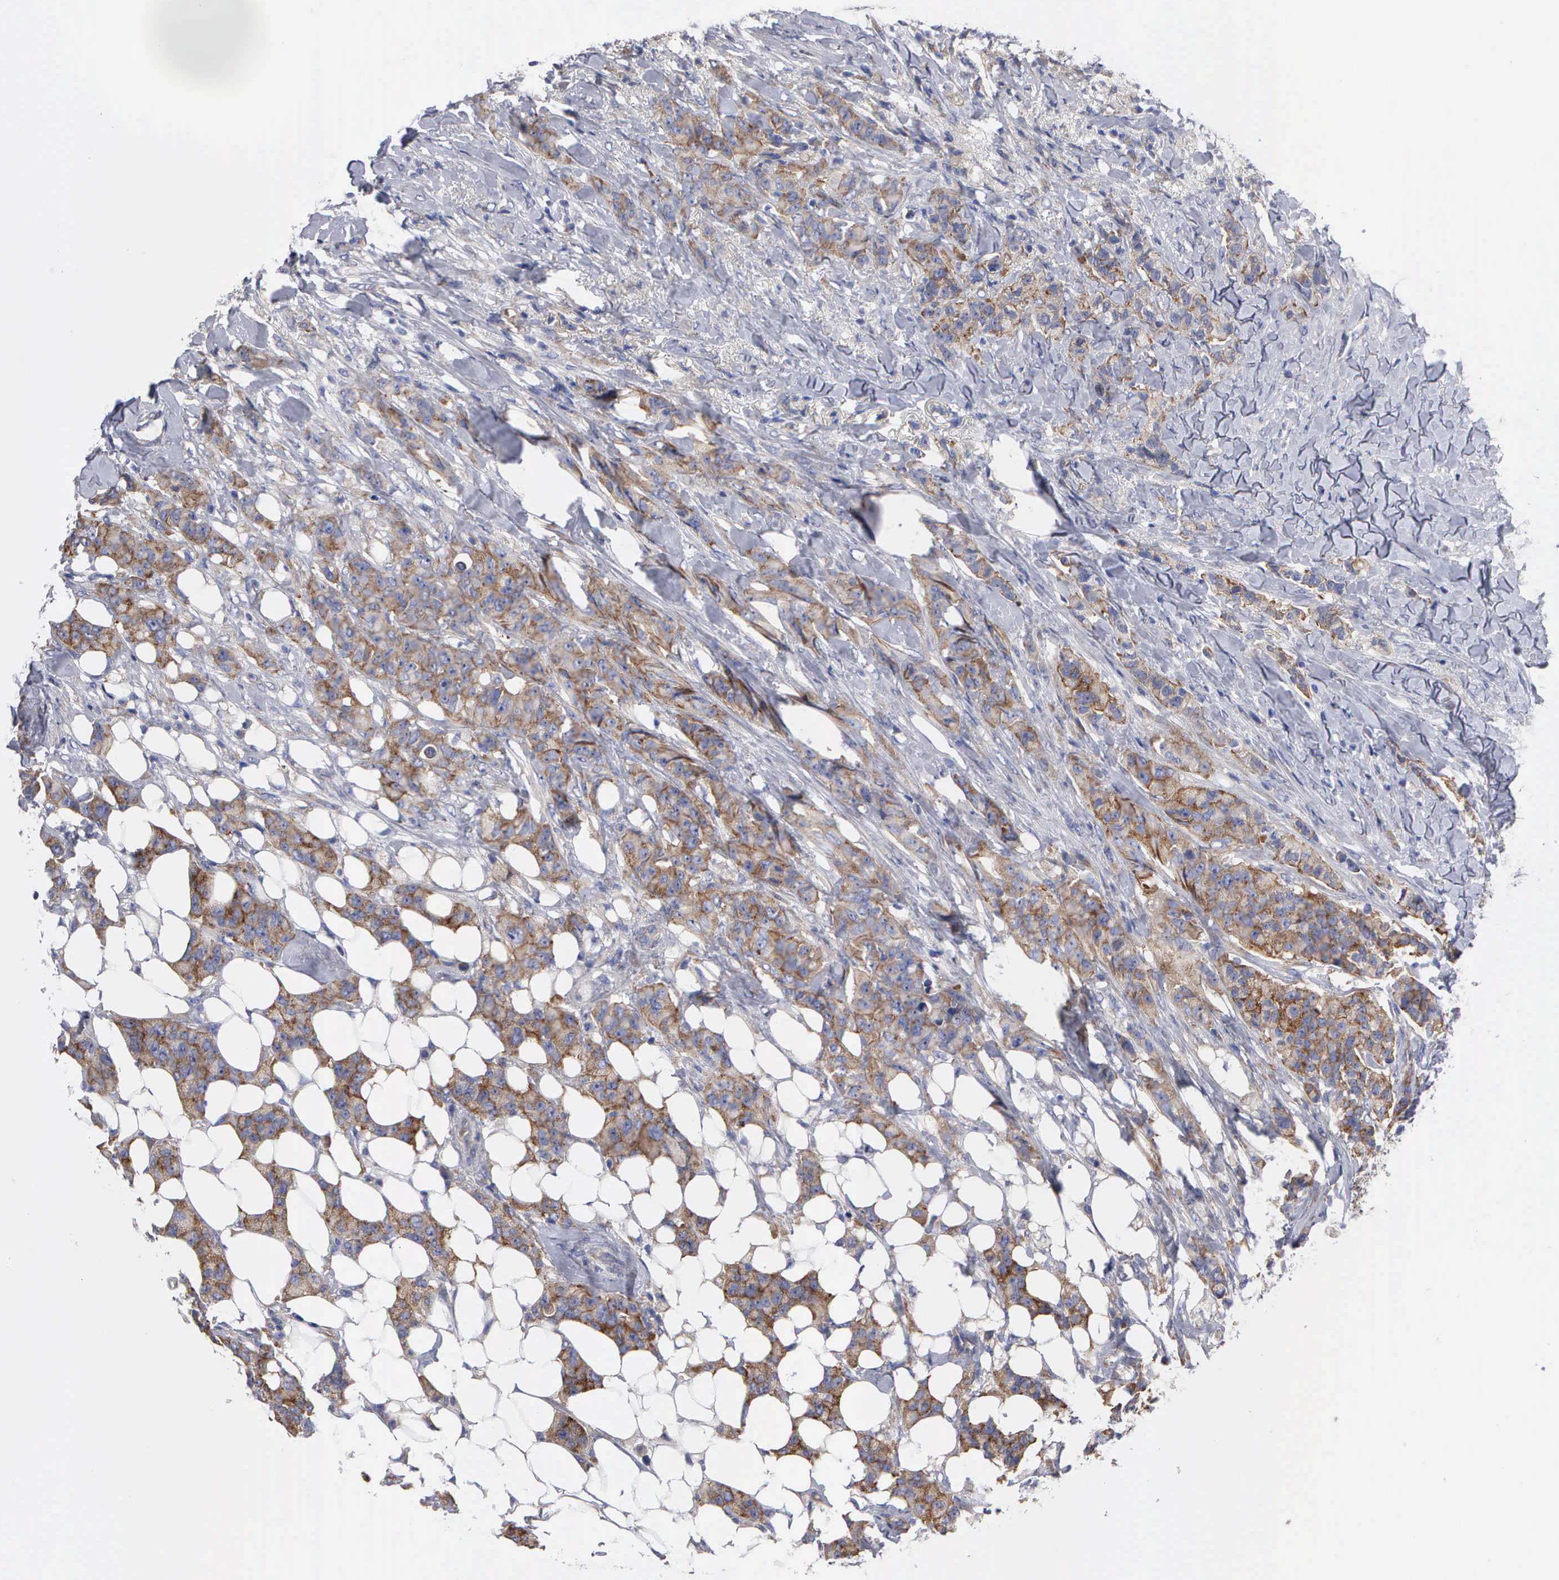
{"staining": {"intensity": "moderate", "quantity": ">75%", "location": "cytoplasmic/membranous"}, "tissue": "breast cancer", "cell_type": "Tumor cells", "image_type": "cancer", "snomed": [{"axis": "morphology", "description": "Duct carcinoma"}, {"axis": "topography", "description": "Breast"}], "caption": "Immunohistochemistry (IHC) of human breast intraductal carcinoma exhibits medium levels of moderate cytoplasmic/membranous staining in approximately >75% of tumor cells. (brown staining indicates protein expression, while blue staining denotes nuclei).", "gene": "TXLNG", "patient": {"sex": "female", "age": 40}}